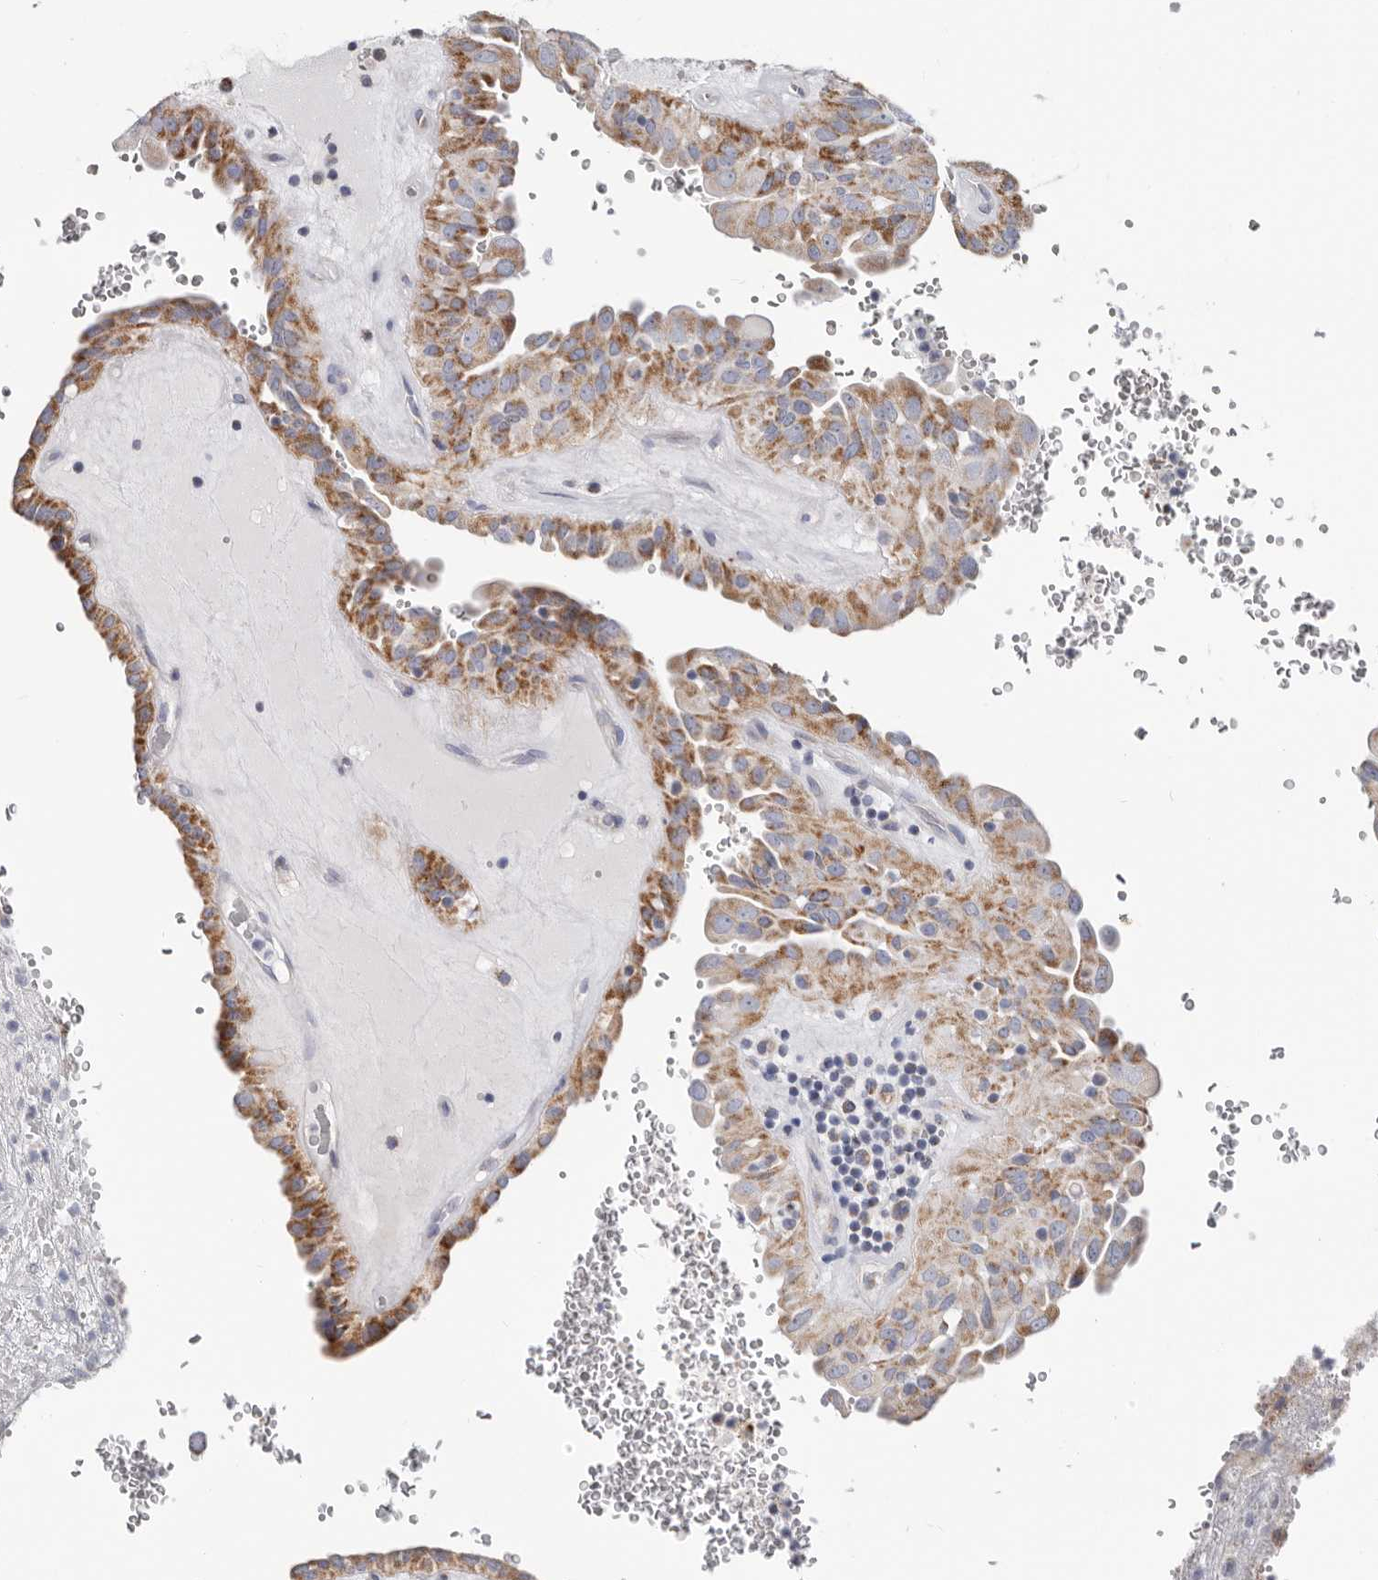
{"staining": {"intensity": "moderate", "quantity": "25%-75%", "location": "cytoplasmic/membranous"}, "tissue": "thyroid cancer", "cell_type": "Tumor cells", "image_type": "cancer", "snomed": [{"axis": "morphology", "description": "Papillary adenocarcinoma, NOS"}, {"axis": "topography", "description": "Thyroid gland"}], "caption": "Protein expression by immunohistochemistry (IHC) displays moderate cytoplasmic/membranous expression in approximately 25%-75% of tumor cells in papillary adenocarcinoma (thyroid). (IHC, brightfield microscopy, high magnification).", "gene": "RSPO2", "patient": {"sex": "male", "age": 77}}